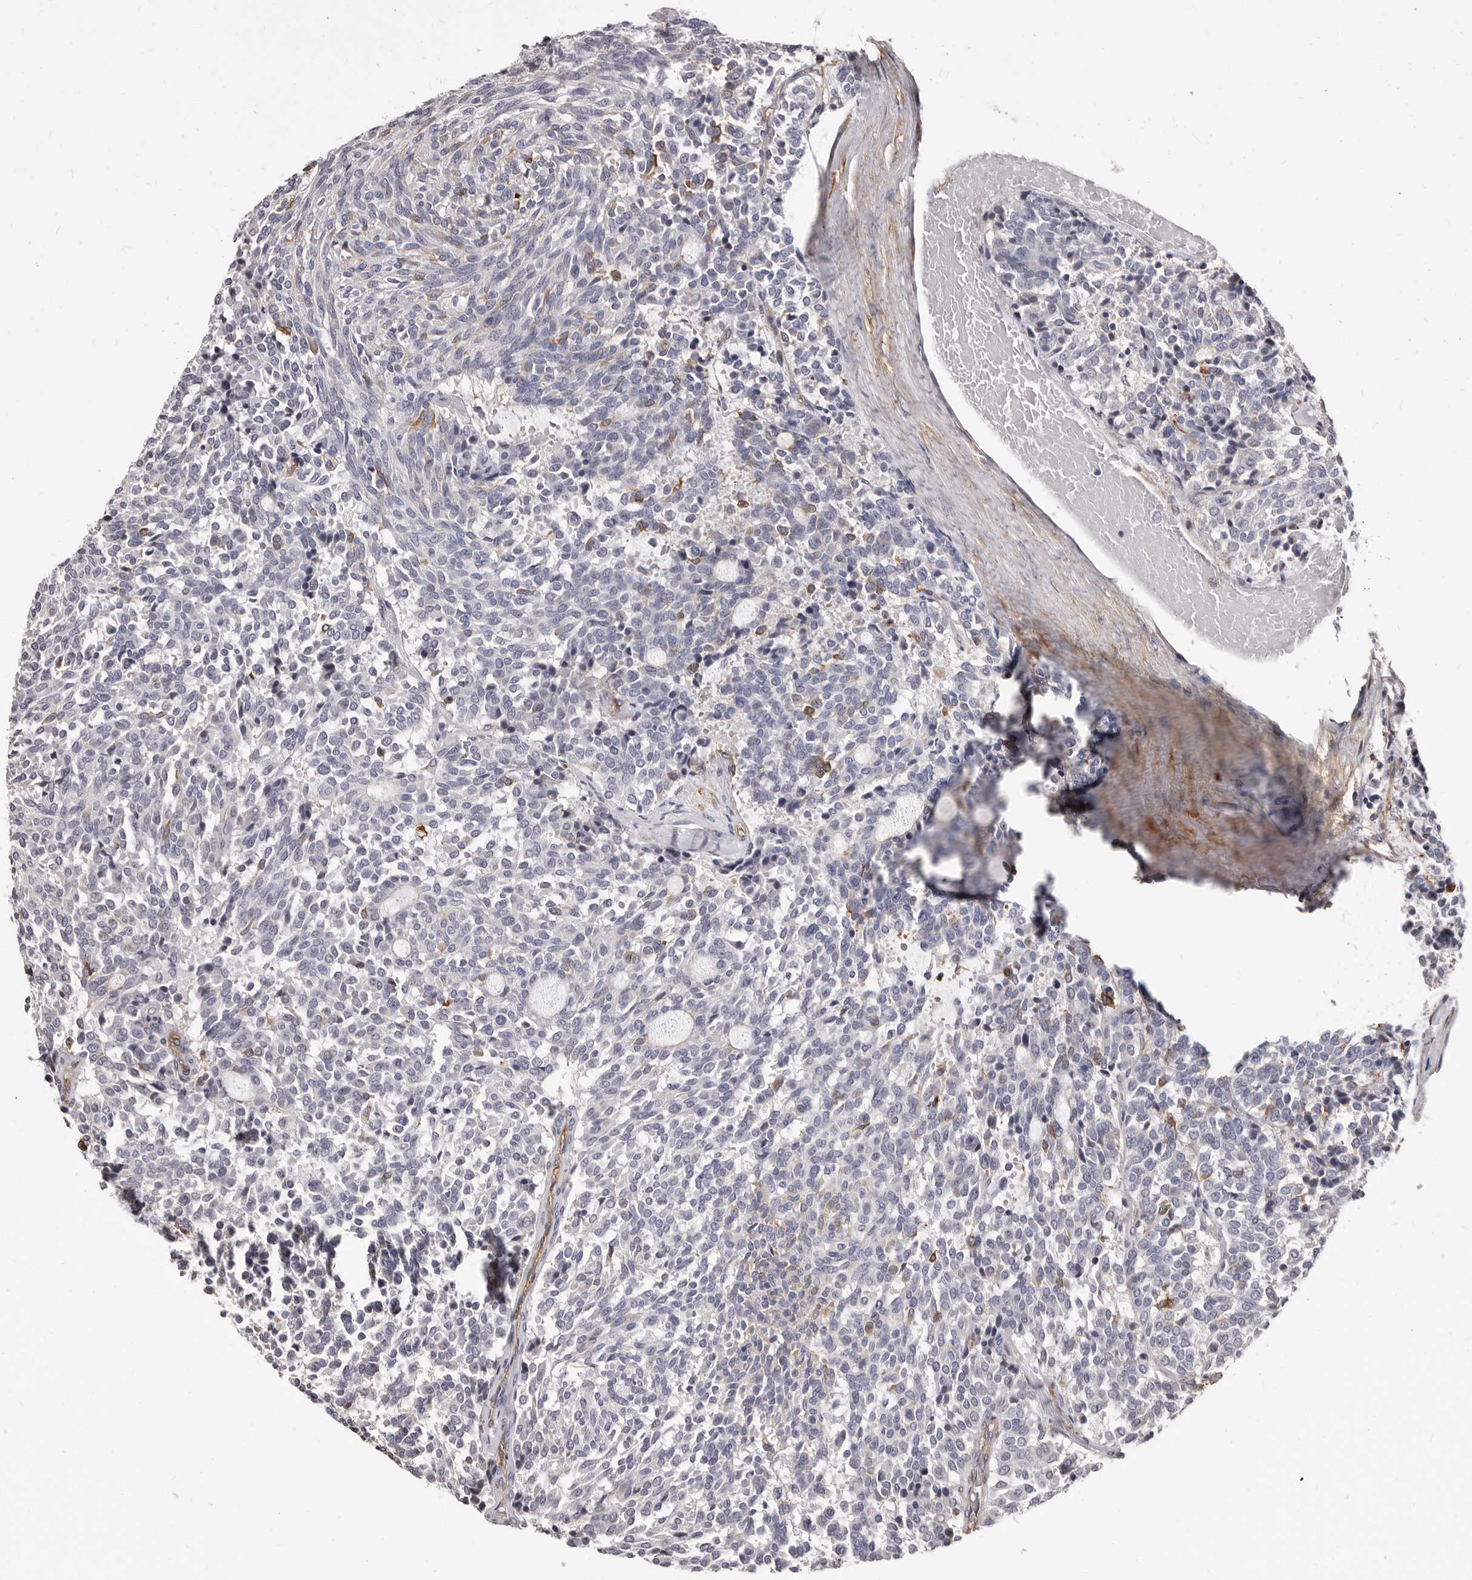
{"staining": {"intensity": "negative", "quantity": "none", "location": "none"}, "tissue": "carcinoid", "cell_type": "Tumor cells", "image_type": "cancer", "snomed": [{"axis": "morphology", "description": "Carcinoid, malignant, NOS"}, {"axis": "topography", "description": "Pancreas"}], "caption": "Immunohistochemistry micrograph of malignant carcinoid stained for a protein (brown), which shows no expression in tumor cells.", "gene": "NIBAN1", "patient": {"sex": "female", "age": 54}}